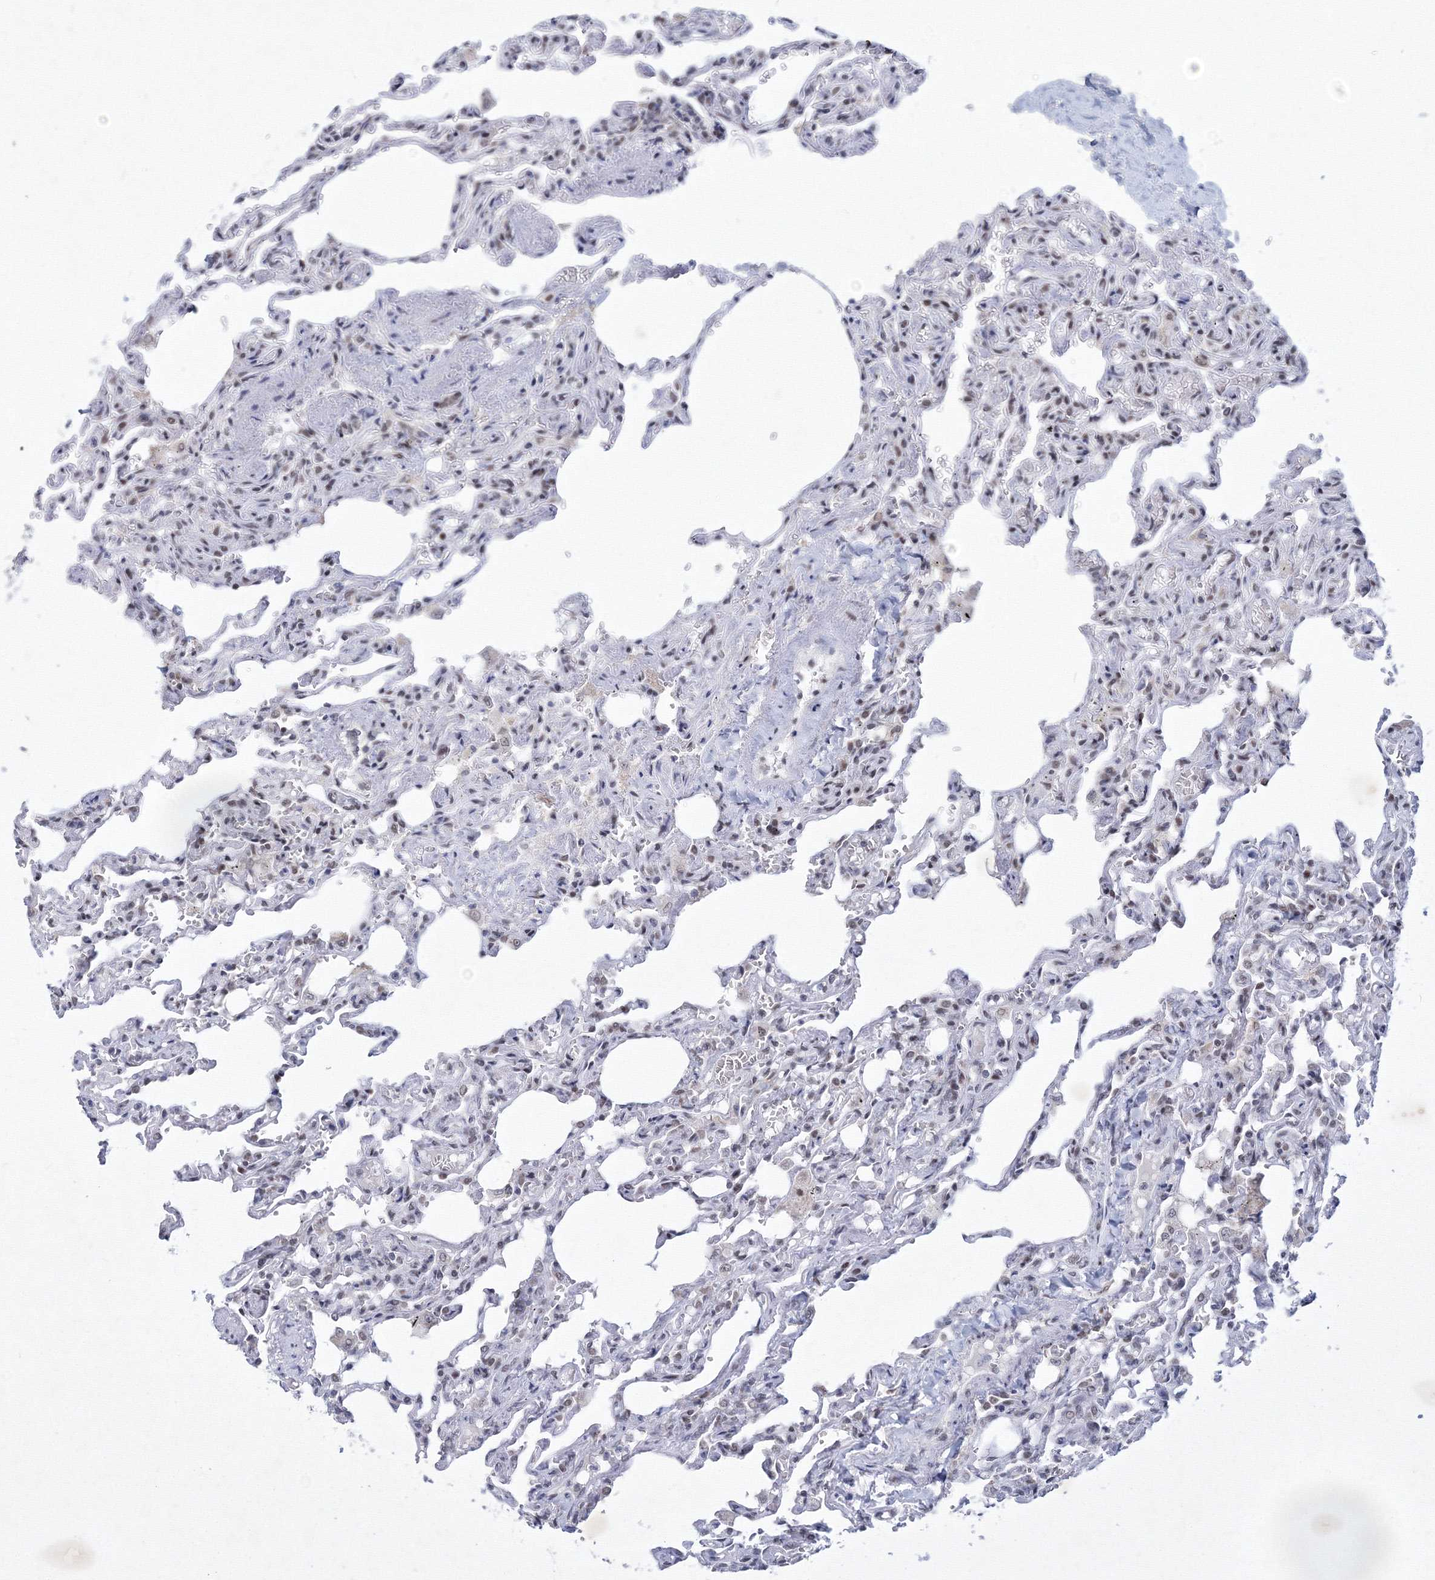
{"staining": {"intensity": "moderate", "quantity": "<25%", "location": "nuclear"}, "tissue": "lung", "cell_type": "Alveolar cells", "image_type": "normal", "snomed": [{"axis": "morphology", "description": "Normal tissue, NOS"}, {"axis": "topography", "description": "Lung"}], "caption": "Alveolar cells display low levels of moderate nuclear staining in approximately <25% of cells in benign human lung. (Brightfield microscopy of DAB IHC at high magnification).", "gene": "SF3B6", "patient": {"sex": "male", "age": 21}}